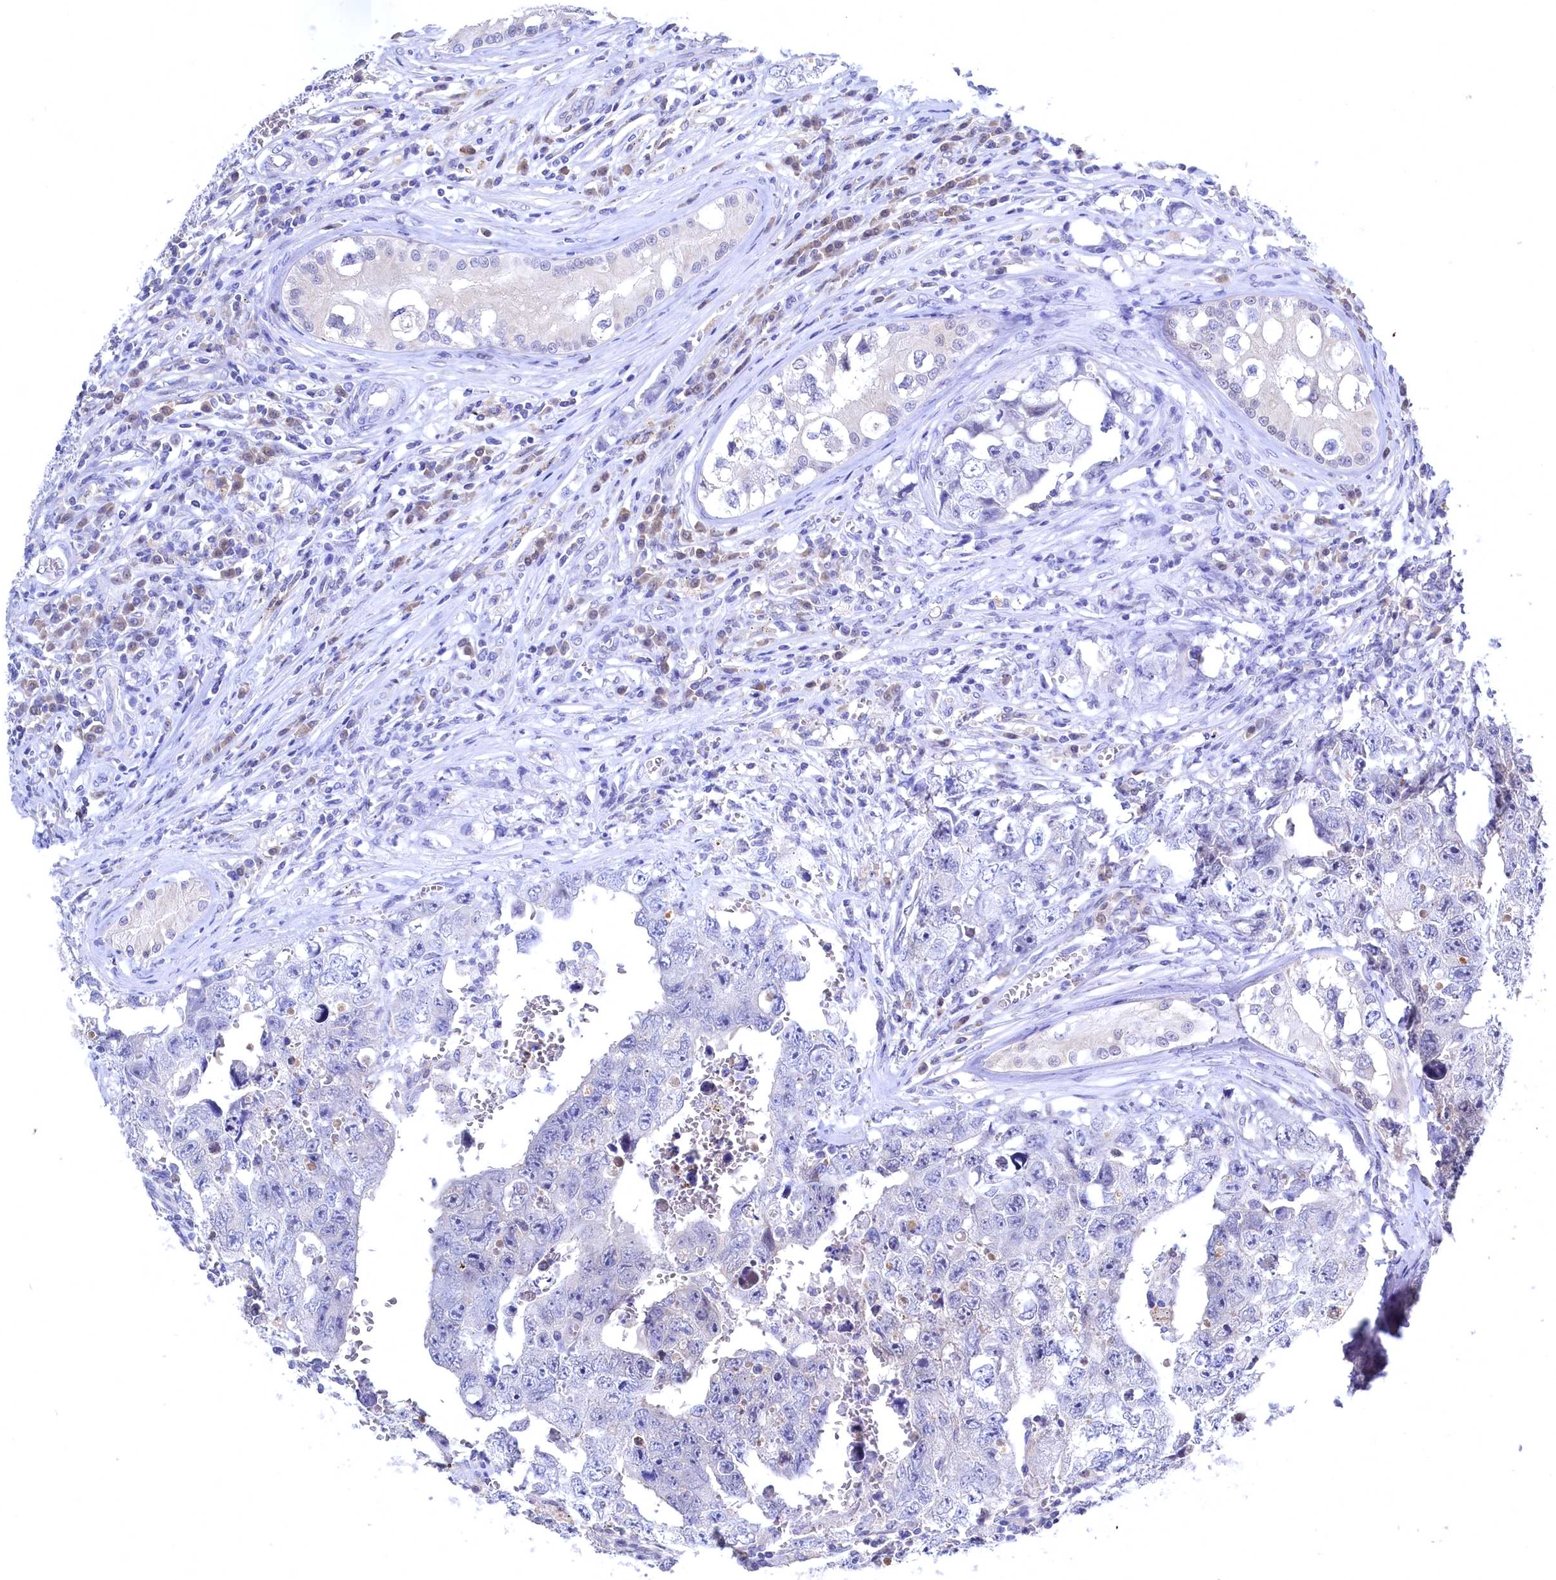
{"staining": {"intensity": "negative", "quantity": "none", "location": "none"}, "tissue": "testis cancer", "cell_type": "Tumor cells", "image_type": "cancer", "snomed": [{"axis": "morphology", "description": "Carcinoma, Embryonal, NOS"}, {"axis": "topography", "description": "Testis"}], "caption": "This is an immunohistochemistry micrograph of human embryonal carcinoma (testis). There is no positivity in tumor cells.", "gene": "C11orf54", "patient": {"sex": "male", "age": 17}}